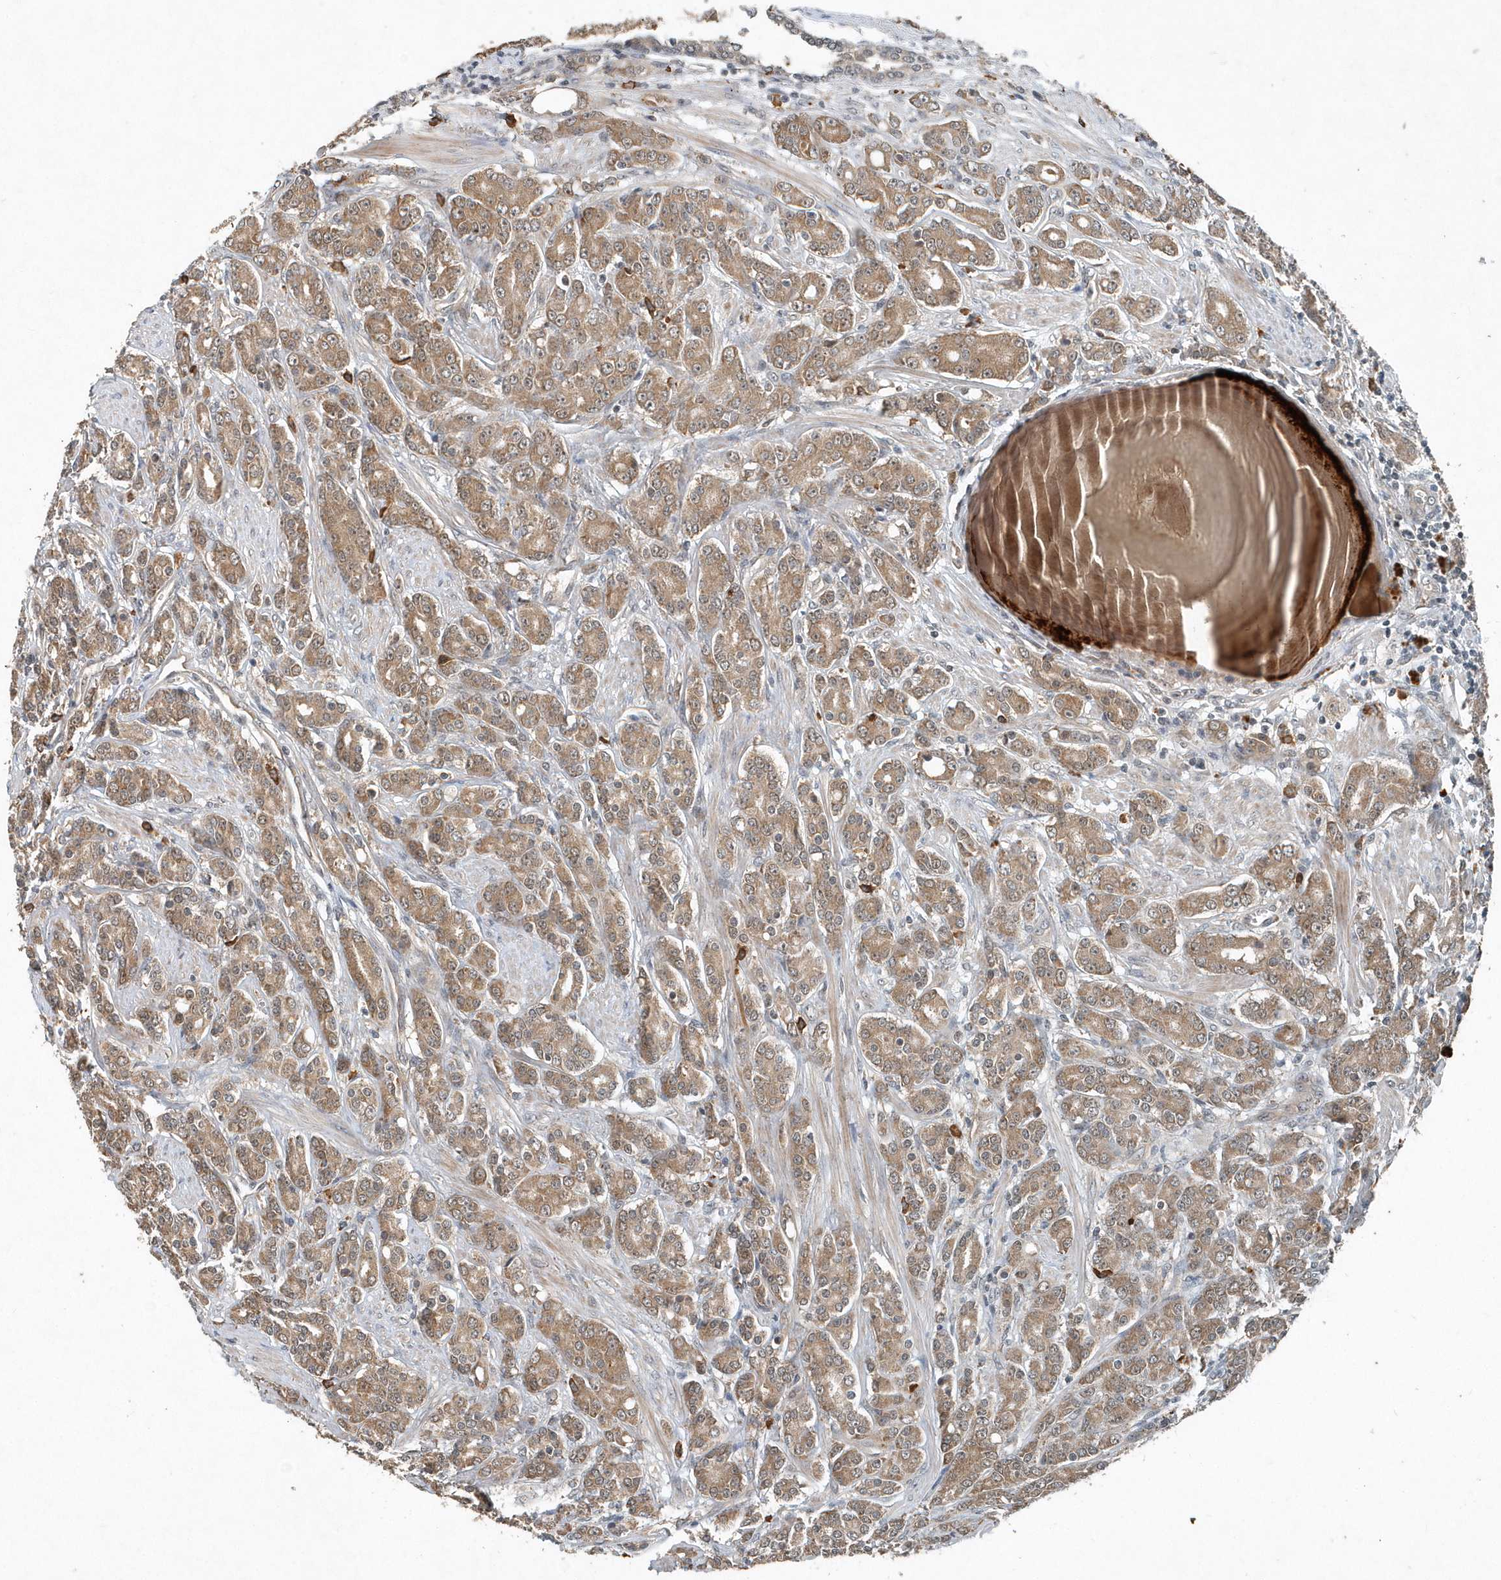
{"staining": {"intensity": "weak", "quantity": ">75%", "location": "cytoplasmic/membranous"}, "tissue": "prostate cancer", "cell_type": "Tumor cells", "image_type": "cancer", "snomed": [{"axis": "morphology", "description": "Adenocarcinoma, High grade"}, {"axis": "topography", "description": "Prostate"}], "caption": "High-power microscopy captured an immunohistochemistry histopathology image of high-grade adenocarcinoma (prostate), revealing weak cytoplasmic/membranous staining in about >75% of tumor cells. (Stains: DAB in brown, nuclei in blue, Microscopy: brightfield microscopy at high magnification).", "gene": "SCFD2", "patient": {"sex": "male", "age": 62}}